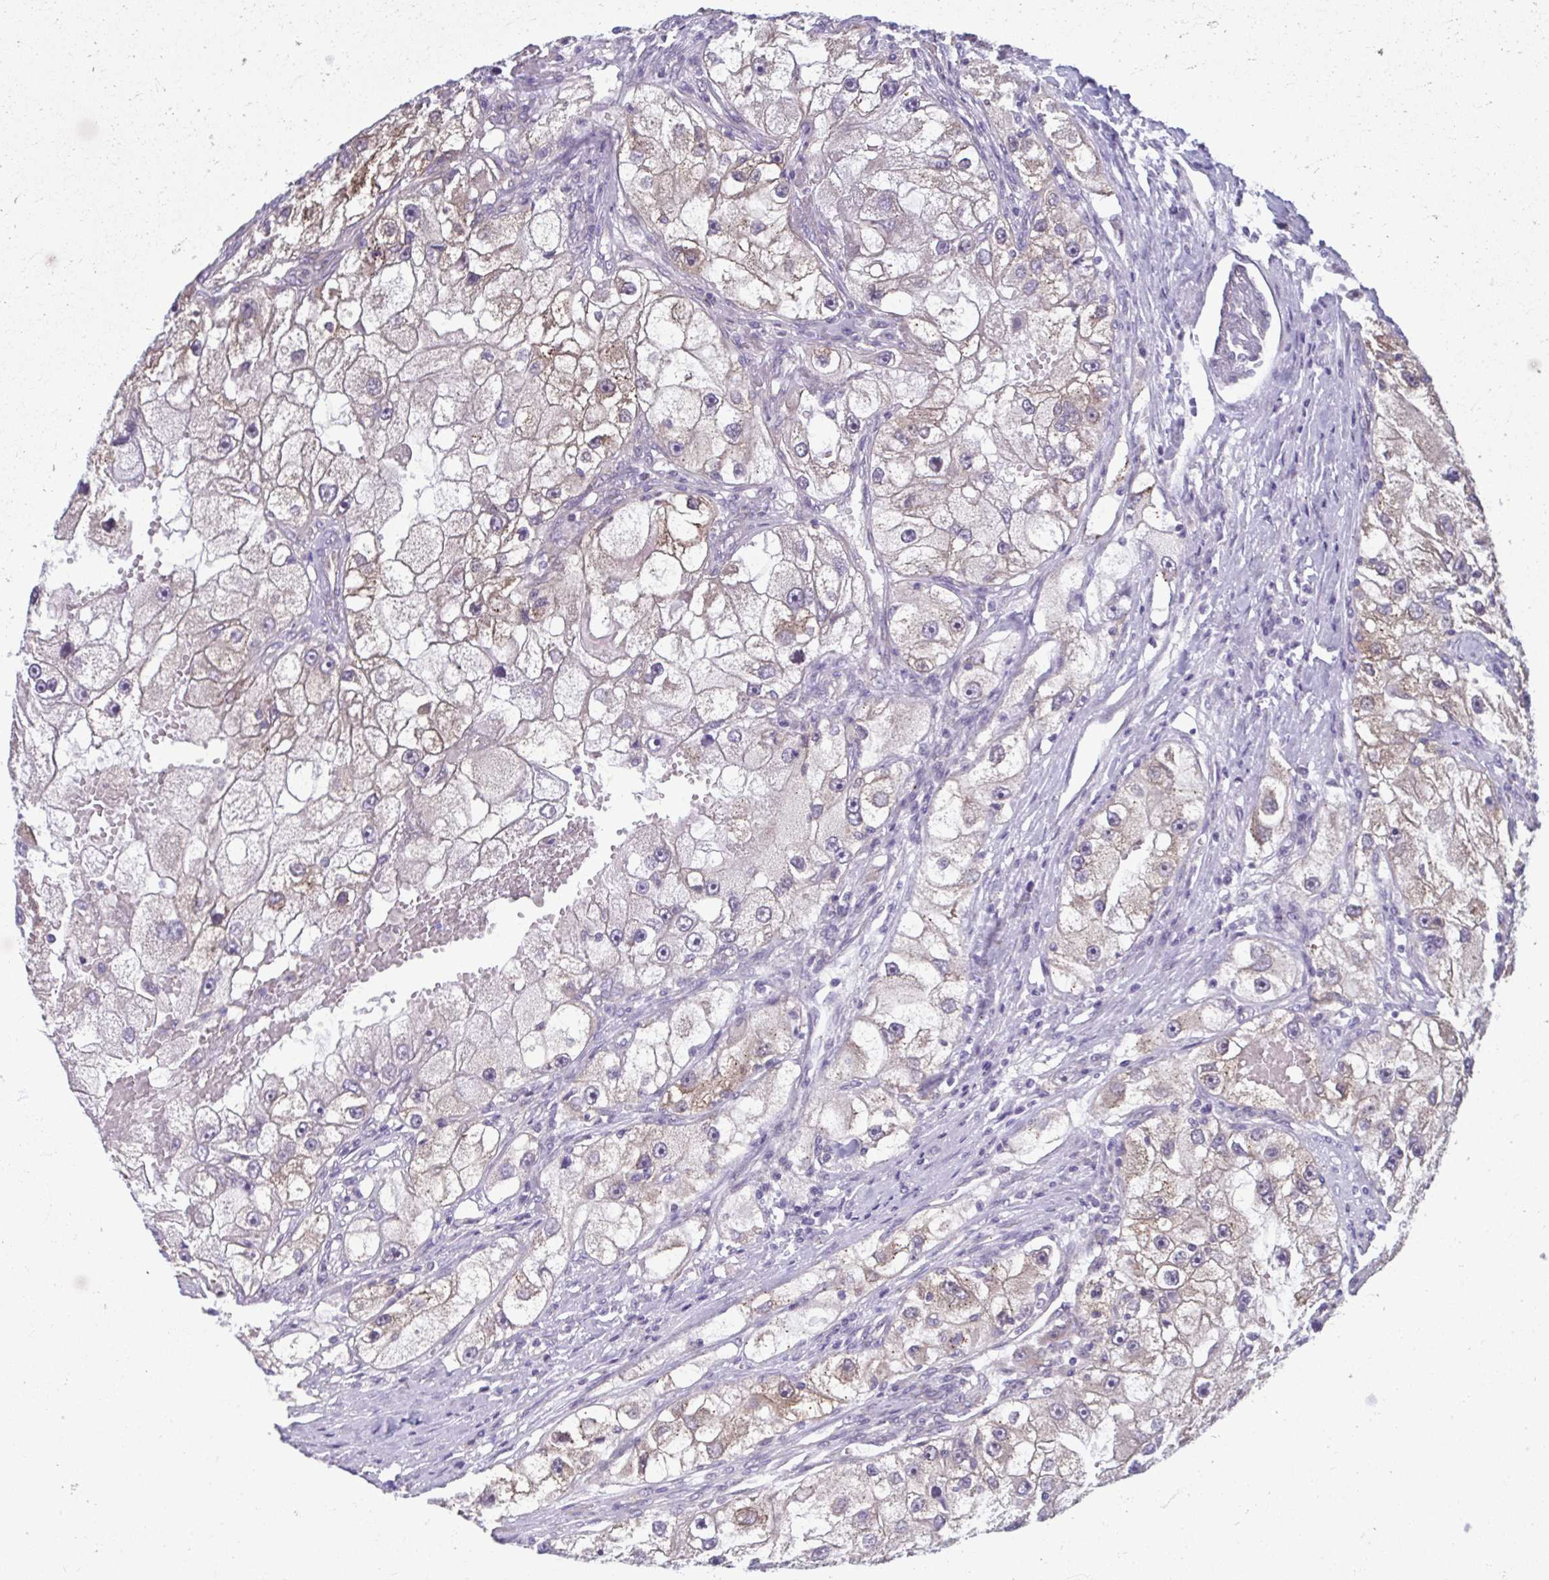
{"staining": {"intensity": "weak", "quantity": "<25%", "location": "cytoplasmic/membranous"}, "tissue": "renal cancer", "cell_type": "Tumor cells", "image_type": "cancer", "snomed": [{"axis": "morphology", "description": "Adenocarcinoma, NOS"}, {"axis": "topography", "description": "Kidney"}], "caption": "Immunohistochemistry (IHC) of renal cancer (adenocarcinoma) shows no positivity in tumor cells.", "gene": "TMEM108", "patient": {"sex": "male", "age": 63}}